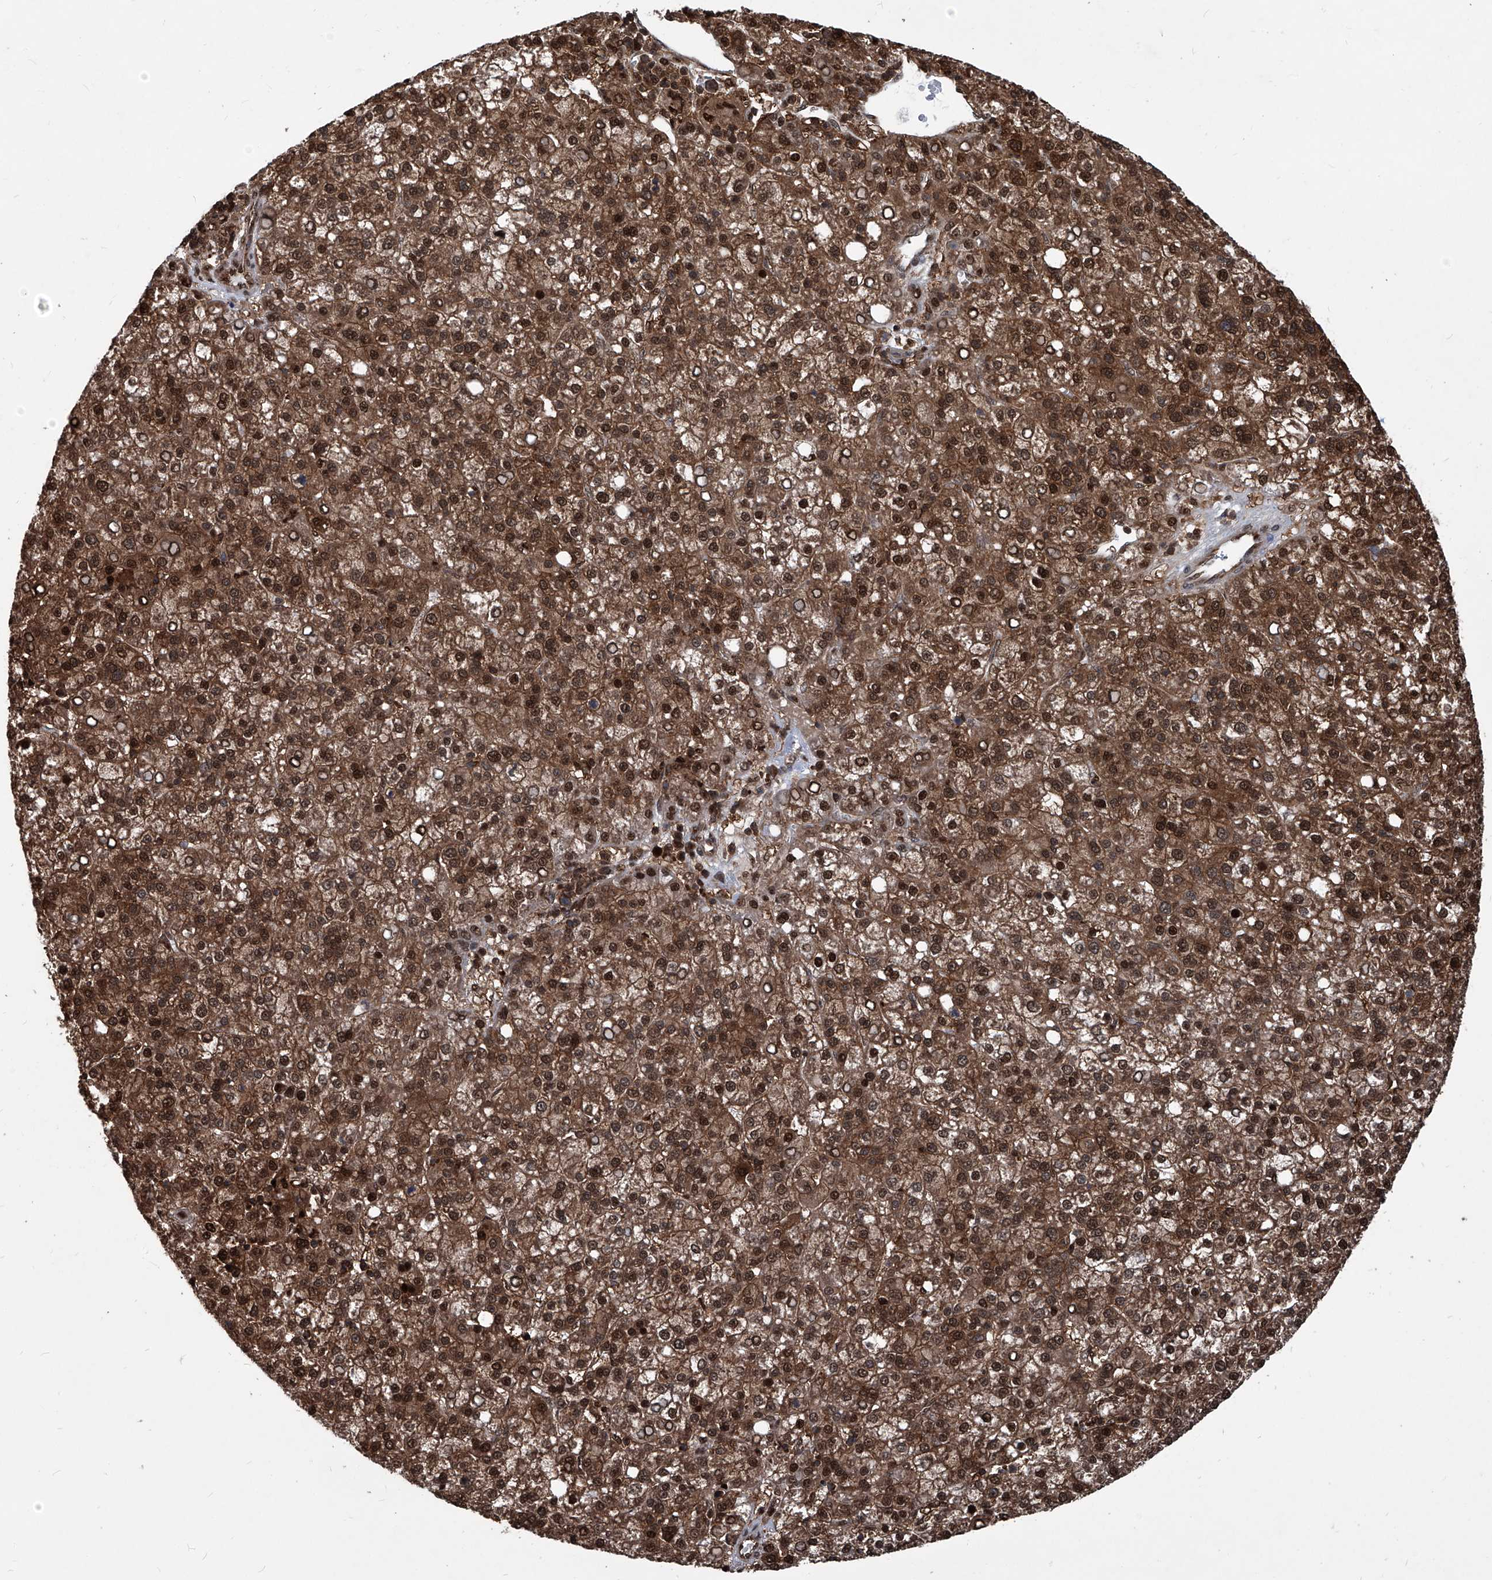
{"staining": {"intensity": "strong", "quantity": ">75%", "location": "cytoplasmic/membranous,nuclear"}, "tissue": "liver cancer", "cell_type": "Tumor cells", "image_type": "cancer", "snomed": [{"axis": "morphology", "description": "Carcinoma, Hepatocellular, NOS"}, {"axis": "topography", "description": "Liver"}], "caption": "IHC histopathology image of liver hepatocellular carcinoma stained for a protein (brown), which exhibits high levels of strong cytoplasmic/membranous and nuclear positivity in approximately >75% of tumor cells.", "gene": "PSMB1", "patient": {"sex": "female", "age": 58}}